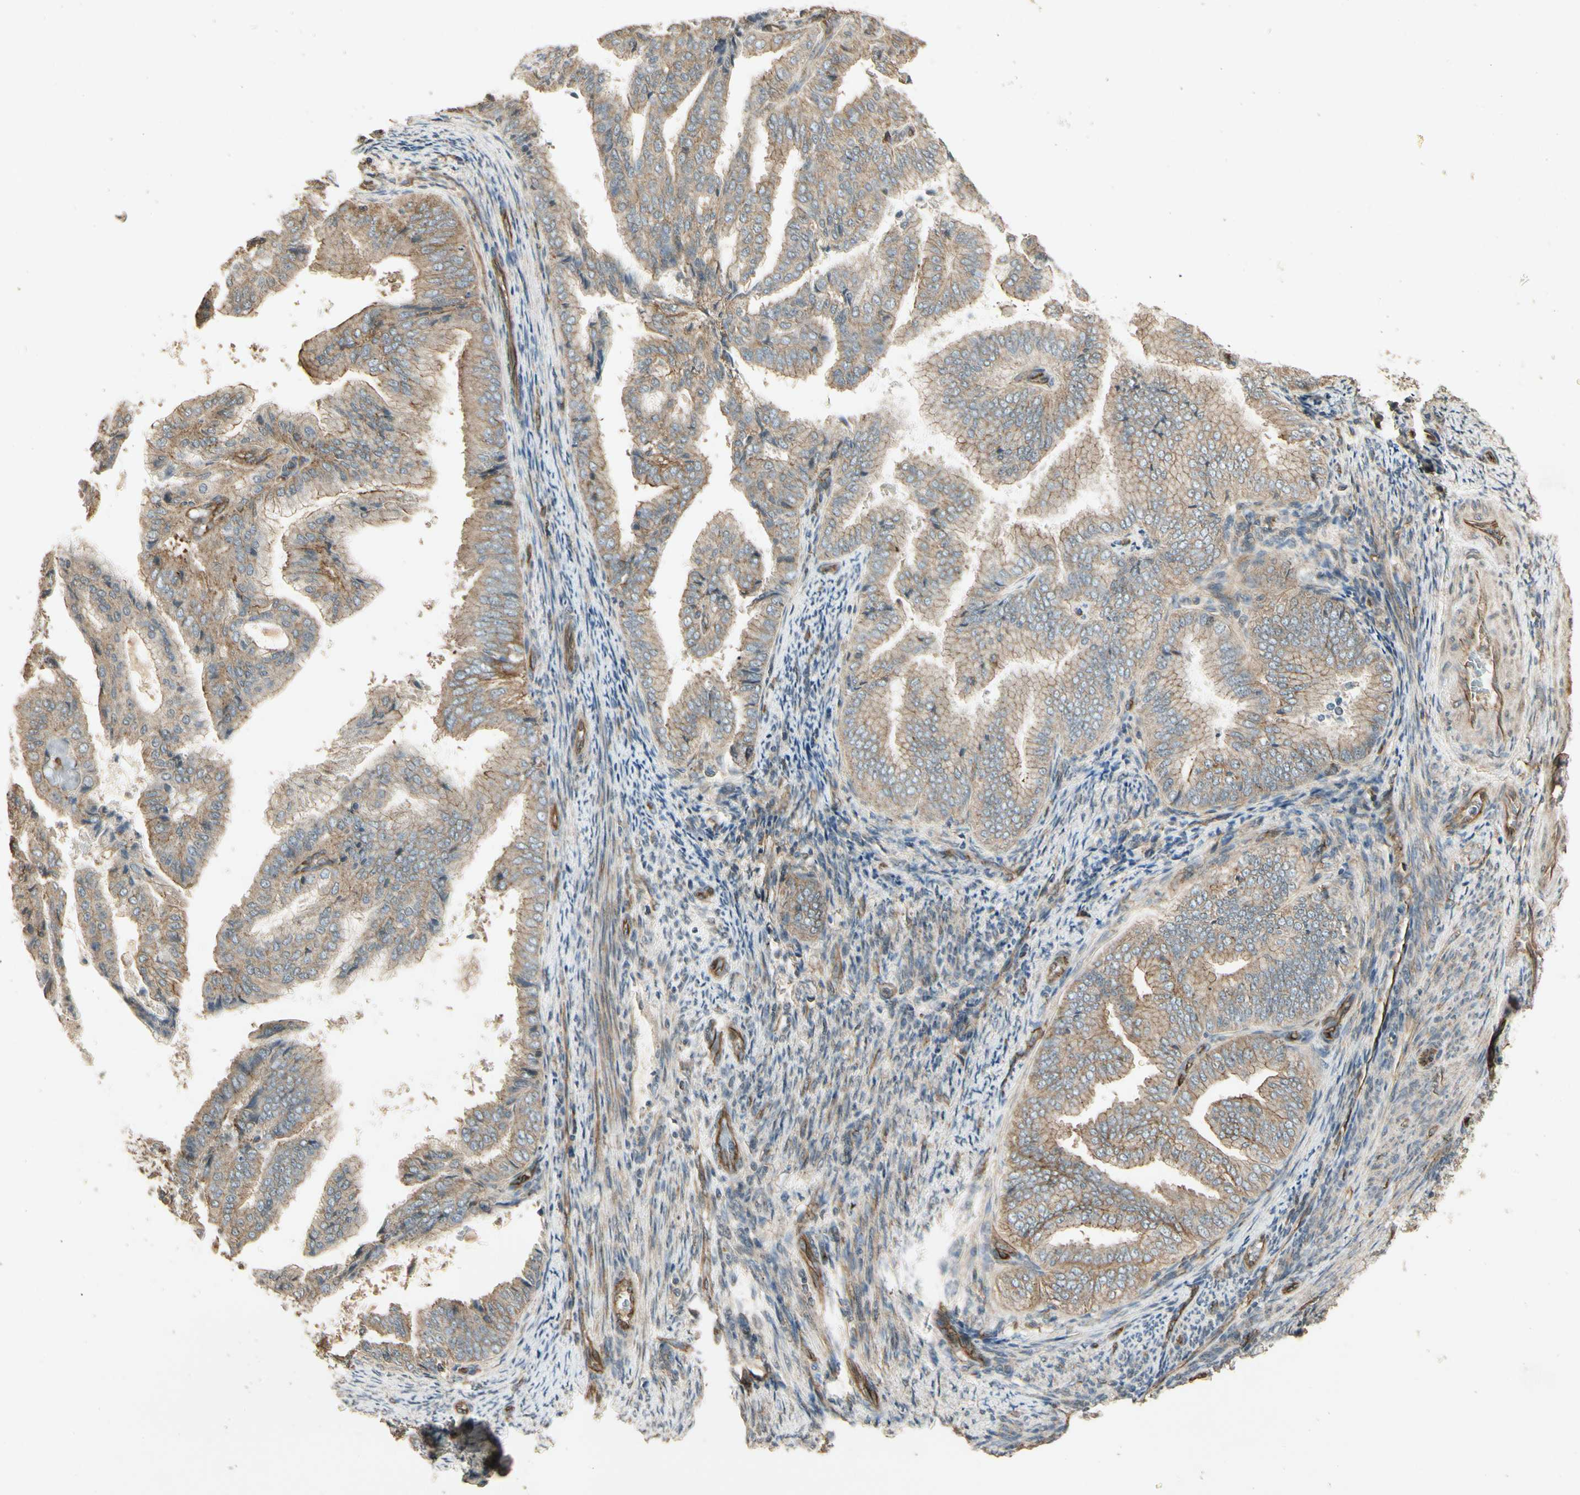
{"staining": {"intensity": "weak", "quantity": ">75%", "location": "cytoplasmic/membranous"}, "tissue": "endometrial cancer", "cell_type": "Tumor cells", "image_type": "cancer", "snomed": [{"axis": "morphology", "description": "Adenocarcinoma, NOS"}, {"axis": "topography", "description": "Endometrium"}], "caption": "Tumor cells show low levels of weak cytoplasmic/membranous expression in about >75% of cells in endometrial adenocarcinoma.", "gene": "RNF180", "patient": {"sex": "female", "age": 58}}